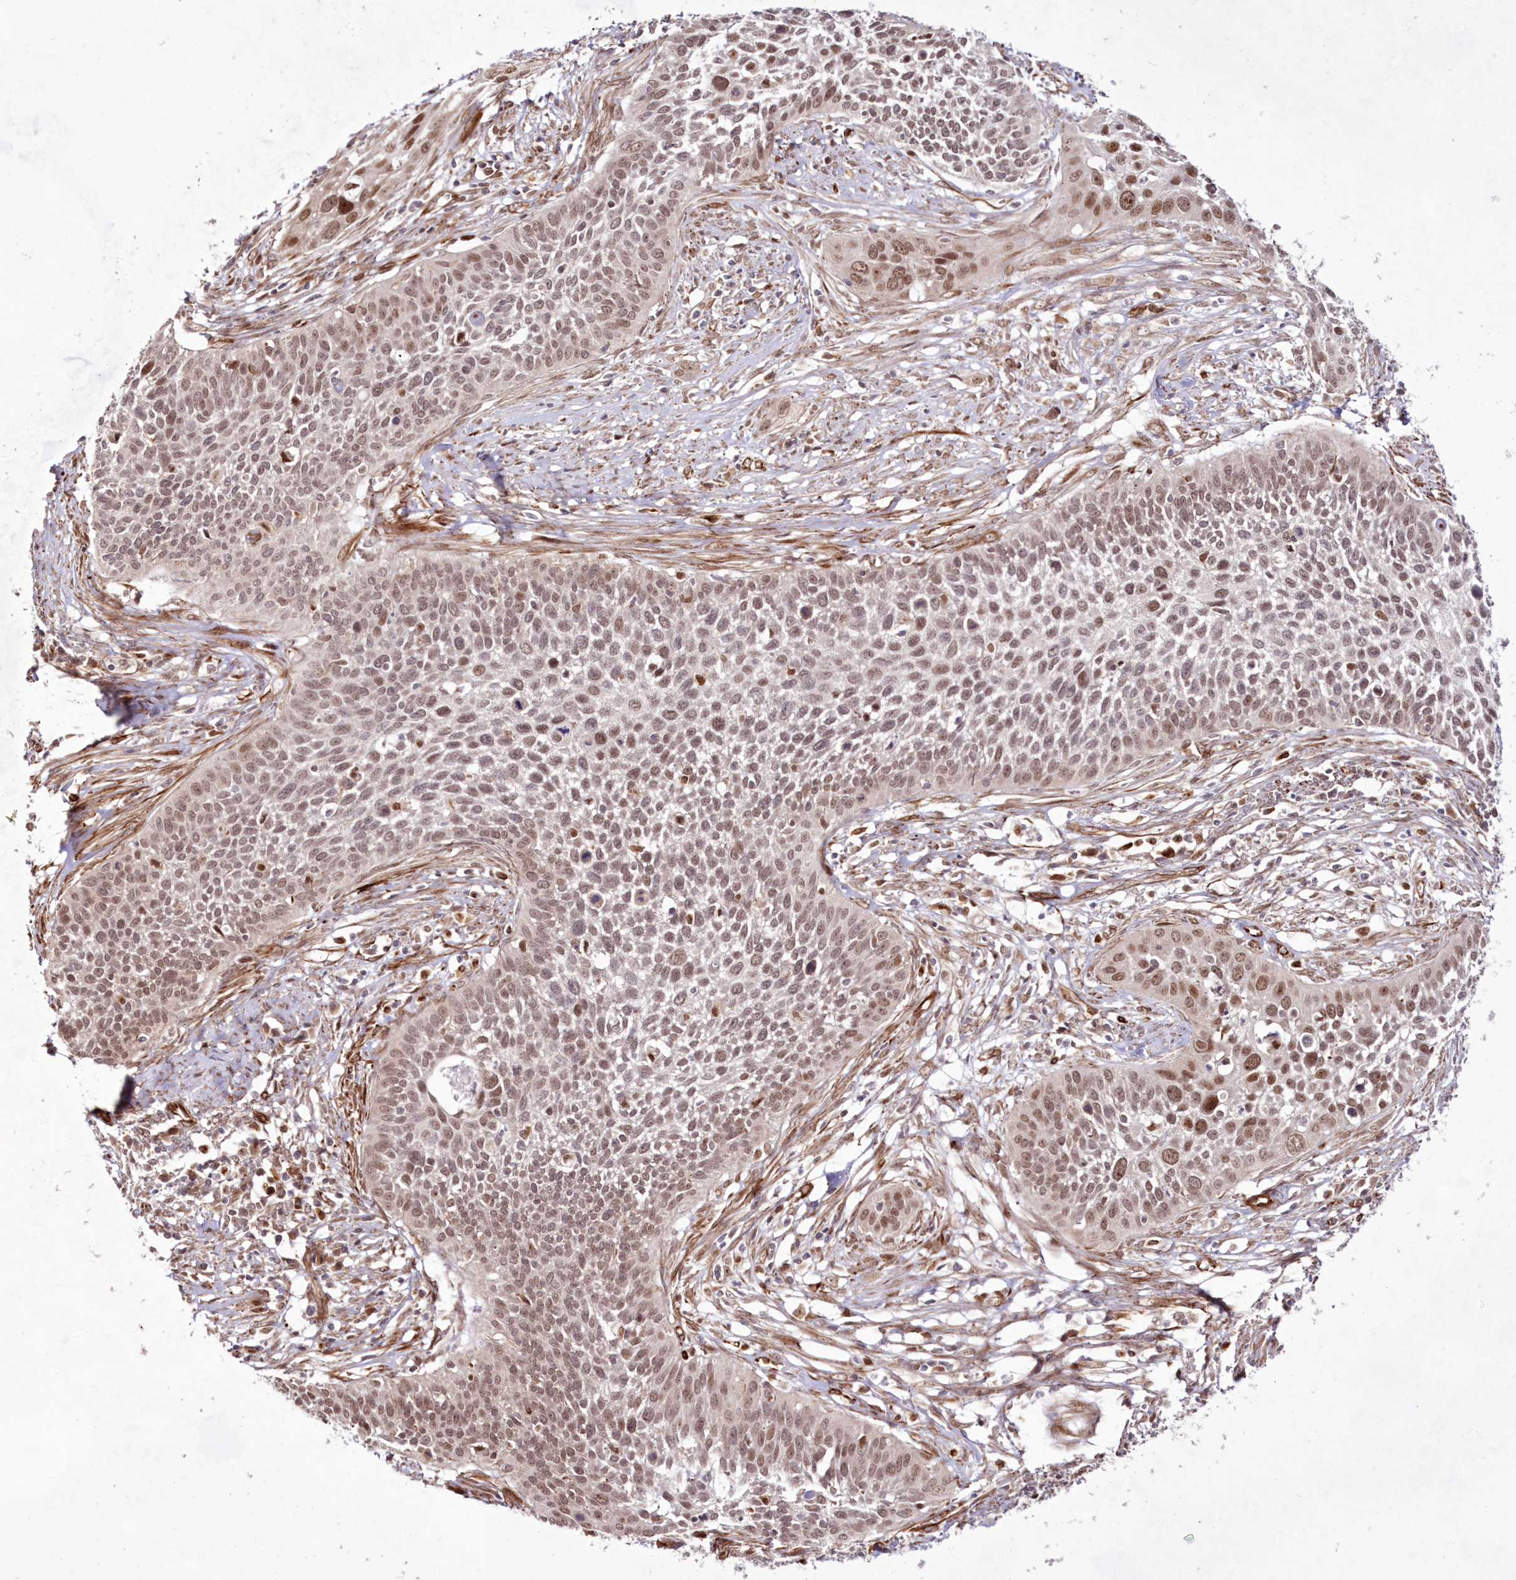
{"staining": {"intensity": "moderate", "quantity": ">75%", "location": "nuclear"}, "tissue": "cervical cancer", "cell_type": "Tumor cells", "image_type": "cancer", "snomed": [{"axis": "morphology", "description": "Squamous cell carcinoma, NOS"}, {"axis": "topography", "description": "Cervix"}], "caption": "Human cervical cancer (squamous cell carcinoma) stained with a protein marker shows moderate staining in tumor cells.", "gene": "SNIP1", "patient": {"sex": "female", "age": 34}}